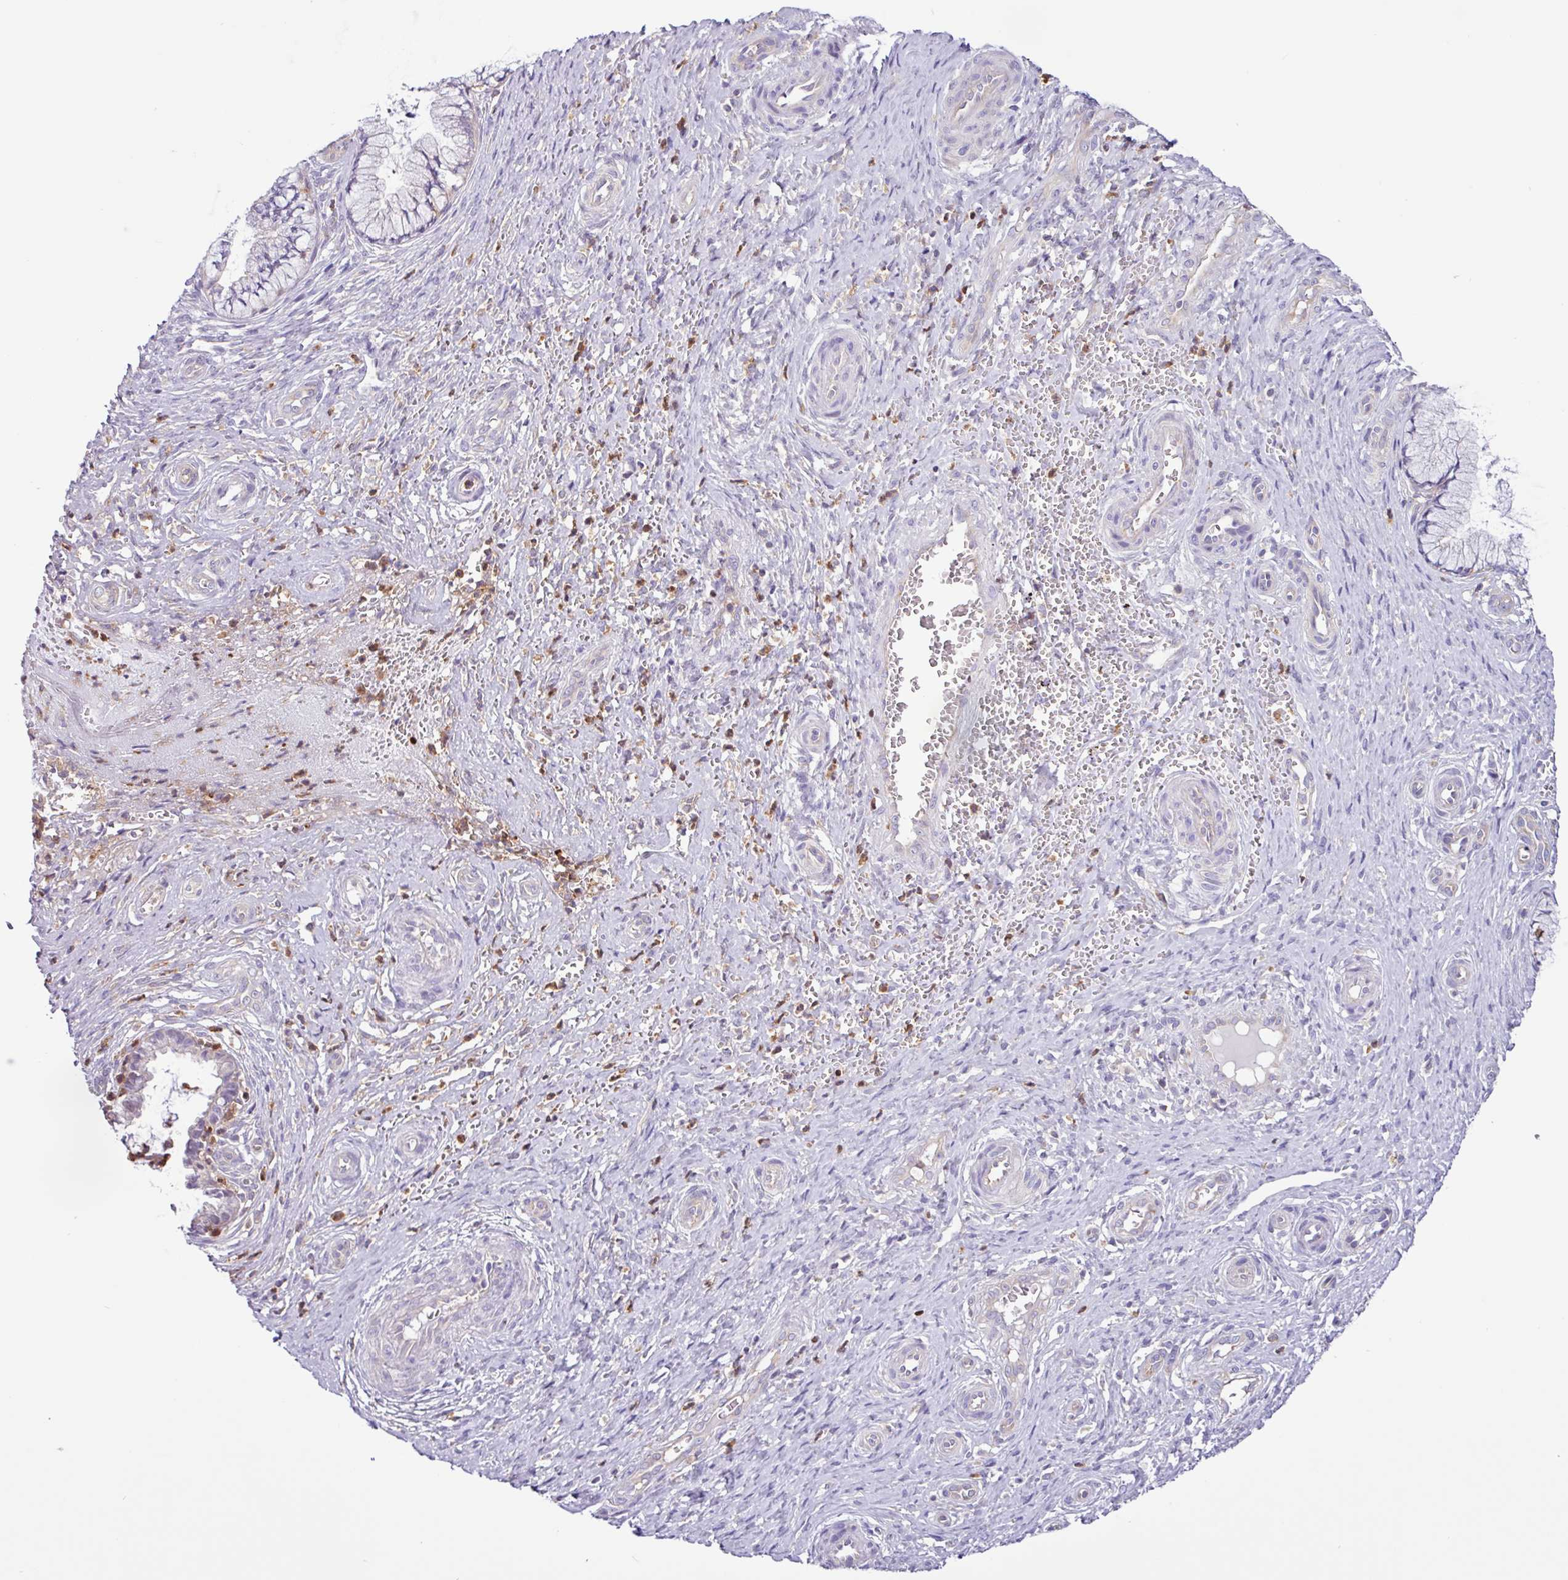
{"staining": {"intensity": "weak", "quantity": "25%-75%", "location": "cytoplasmic/membranous"}, "tissue": "cervix", "cell_type": "Glandular cells", "image_type": "normal", "snomed": [{"axis": "morphology", "description": "Normal tissue, NOS"}, {"axis": "topography", "description": "Cervix"}], "caption": "Immunohistochemistry of benign cervix shows low levels of weak cytoplasmic/membranous staining in approximately 25%-75% of glandular cells.", "gene": "ACTR3B", "patient": {"sex": "female", "age": 36}}